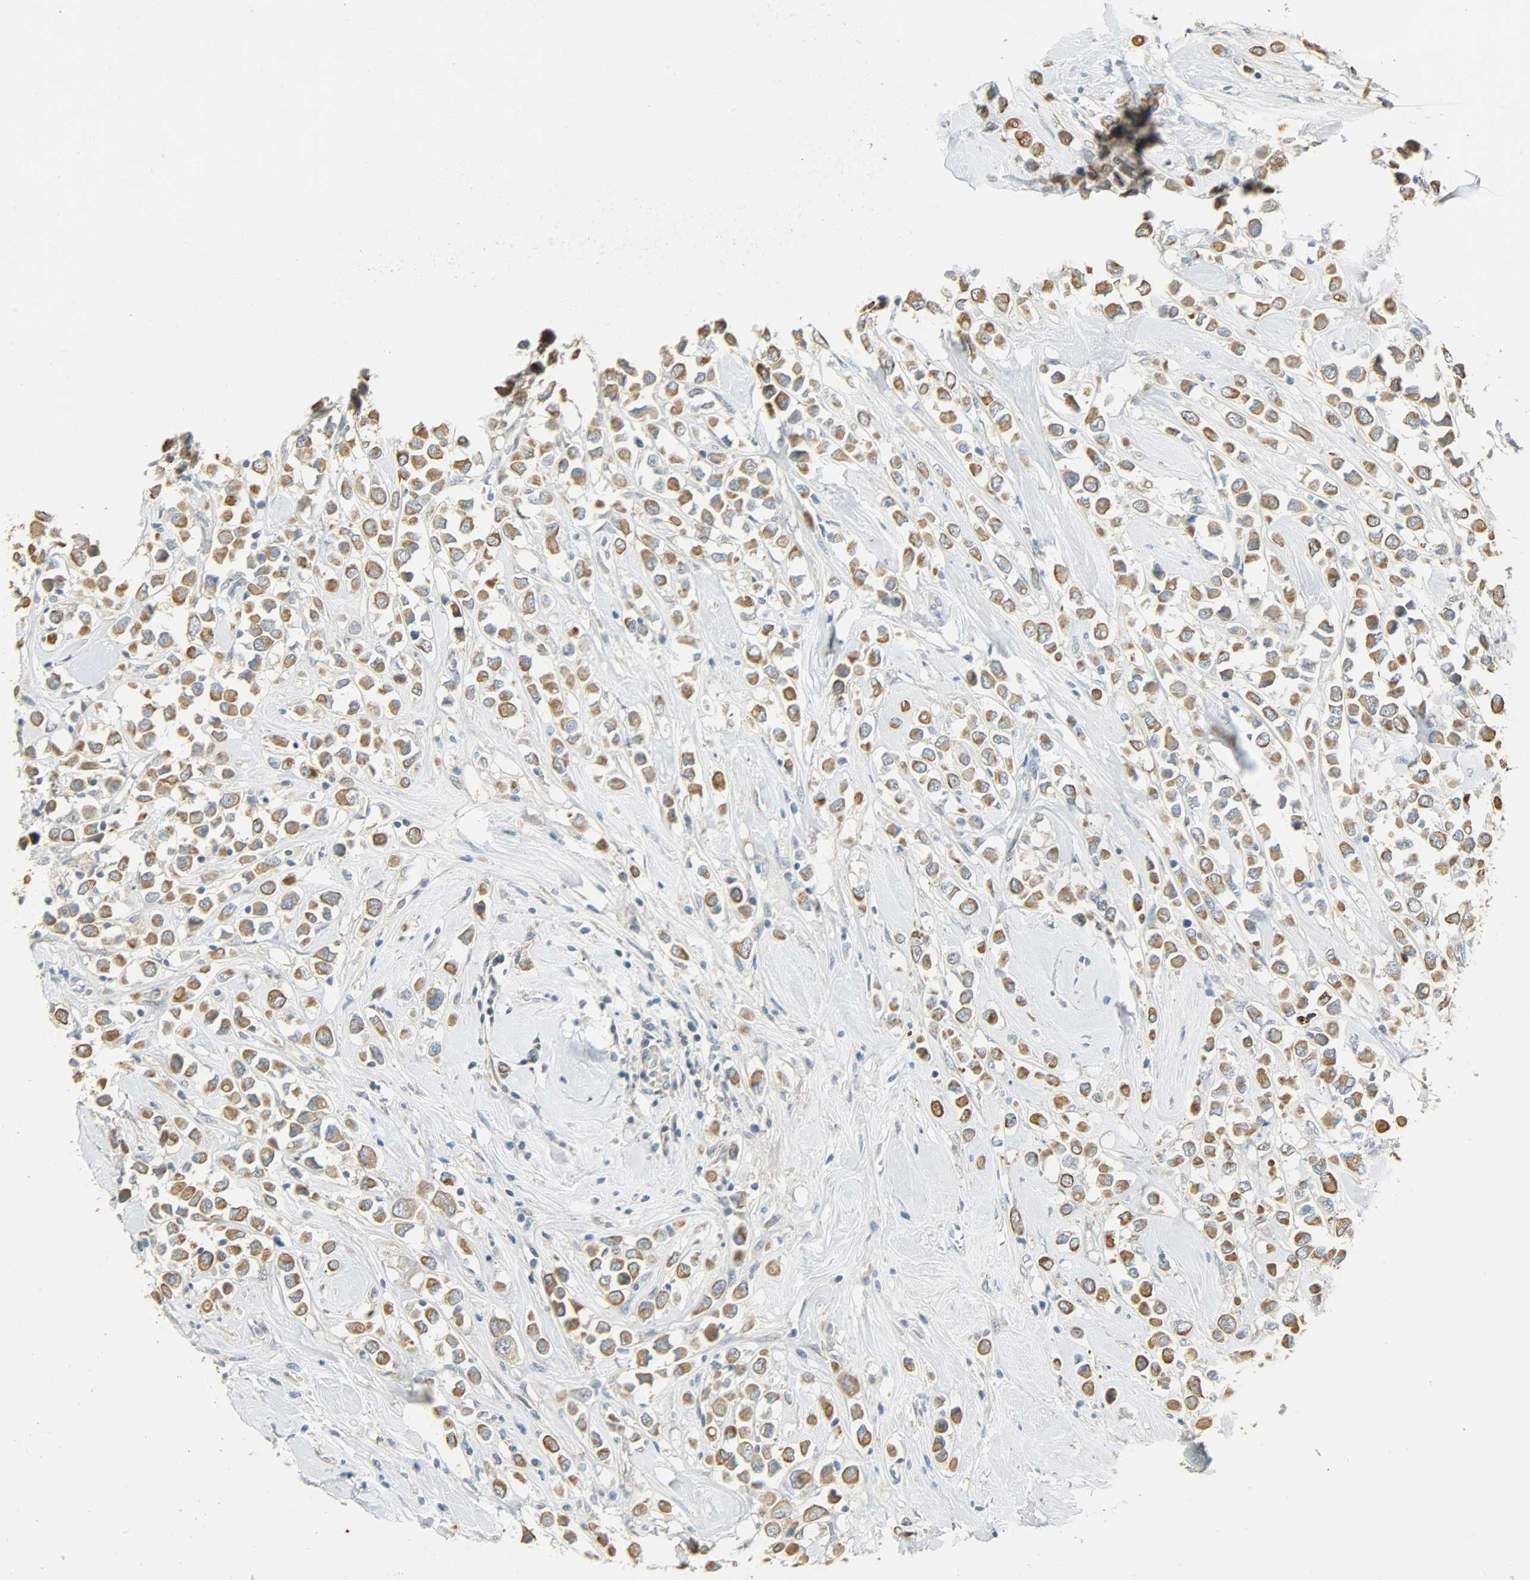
{"staining": {"intensity": "strong", "quantity": ">75%", "location": "cytoplasmic/membranous"}, "tissue": "breast cancer", "cell_type": "Tumor cells", "image_type": "cancer", "snomed": [{"axis": "morphology", "description": "Duct carcinoma"}, {"axis": "topography", "description": "Breast"}], "caption": "Tumor cells exhibit strong cytoplasmic/membranous staining in approximately >75% of cells in breast cancer (infiltrating ductal carcinoma).", "gene": "USP13", "patient": {"sex": "female", "age": 61}}